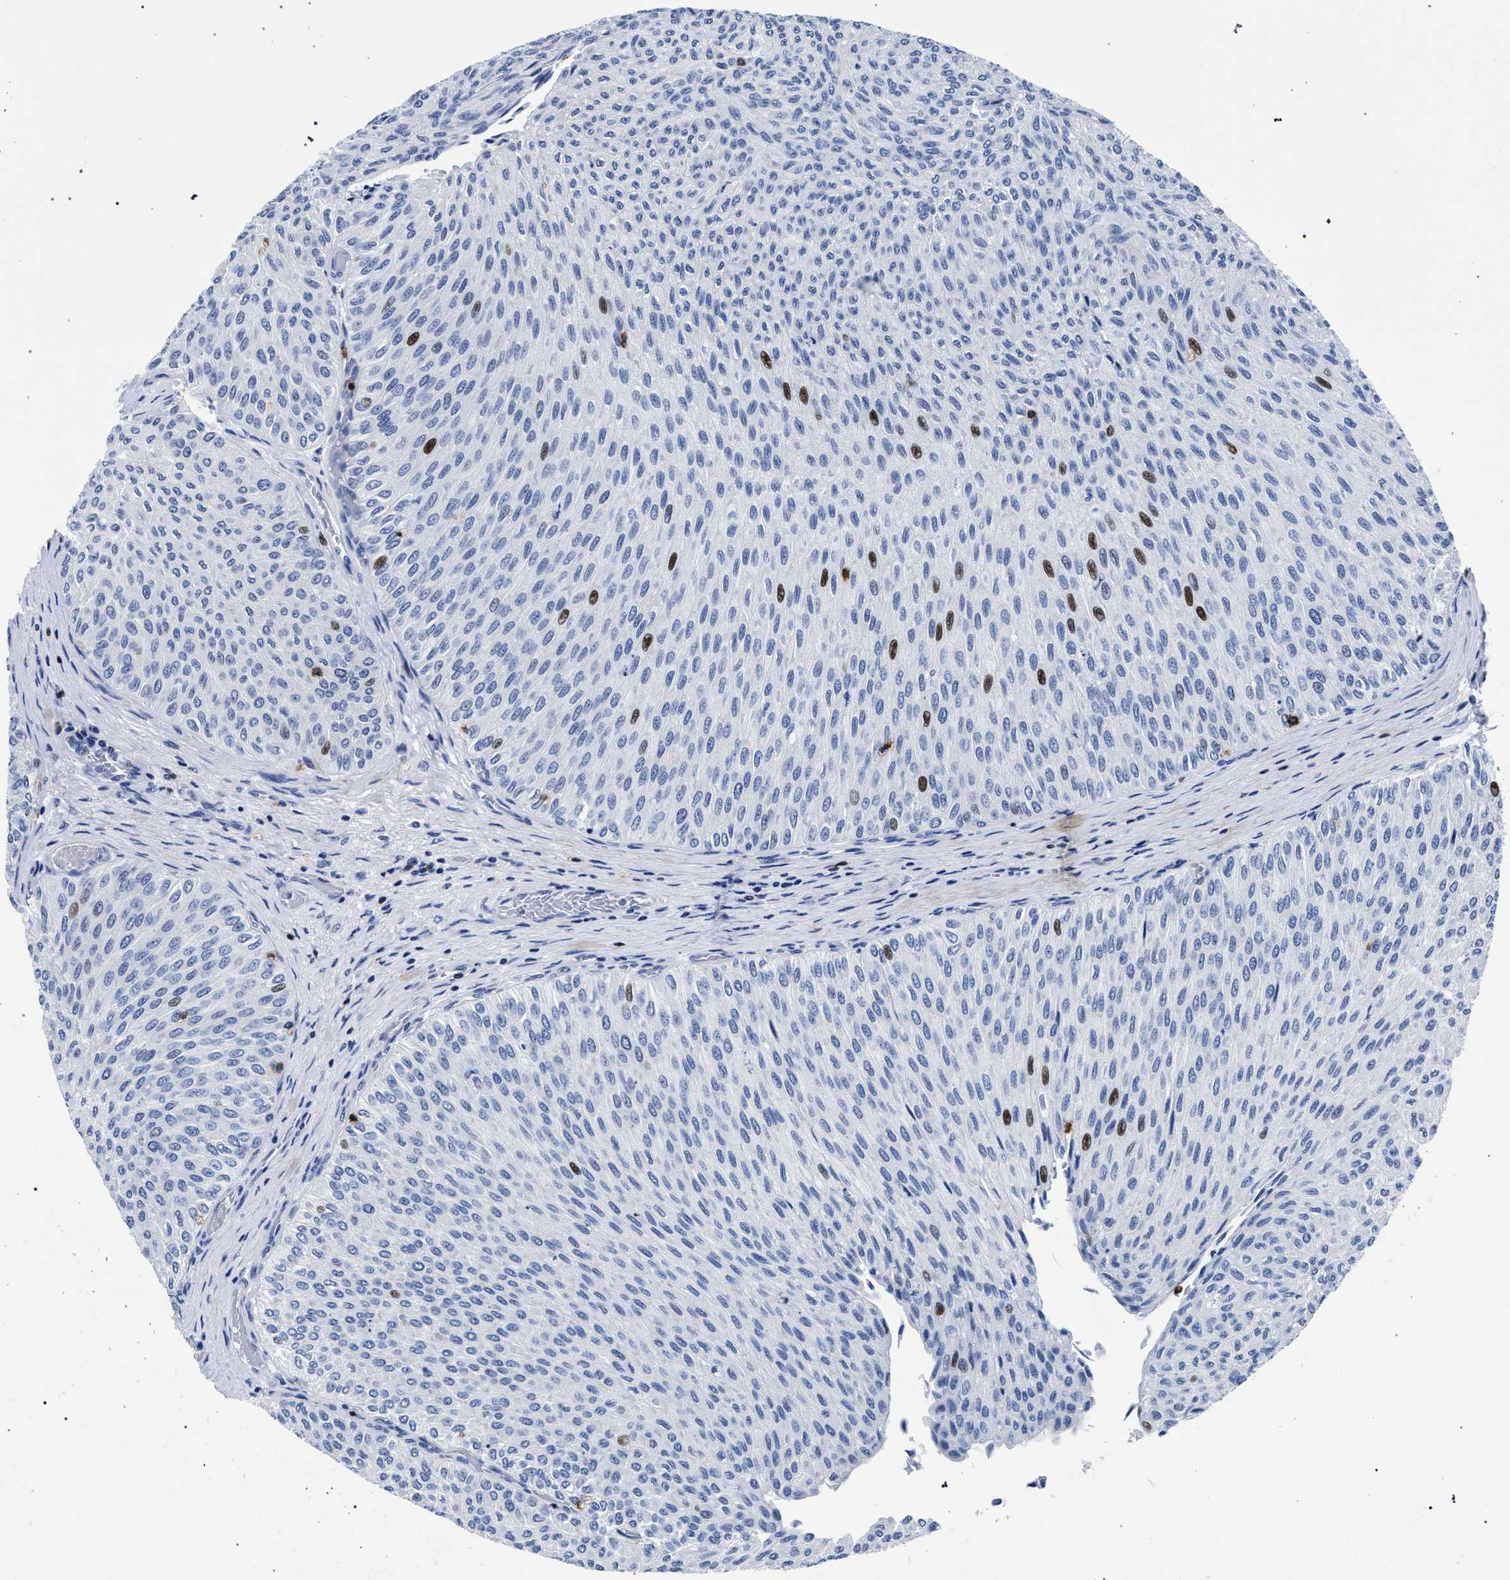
{"staining": {"intensity": "strong", "quantity": "<25%", "location": "nuclear"}, "tissue": "urothelial cancer", "cell_type": "Tumor cells", "image_type": "cancer", "snomed": [{"axis": "morphology", "description": "Urothelial carcinoma, Low grade"}, {"axis": "topography", "description": "Urinary bladder"}], "caption": "High-magnification brightfield microscopy of urothelial cancer stained with DAB (3,3'-diaminobenzidine) (brown) and counterstained with hematoxylin (blue). tumor cells exhibit strong nuclear expression is present in approximately<25% of cells.", "gene": "KLRK1", "patient": {"sex": "male", "age": 78}}